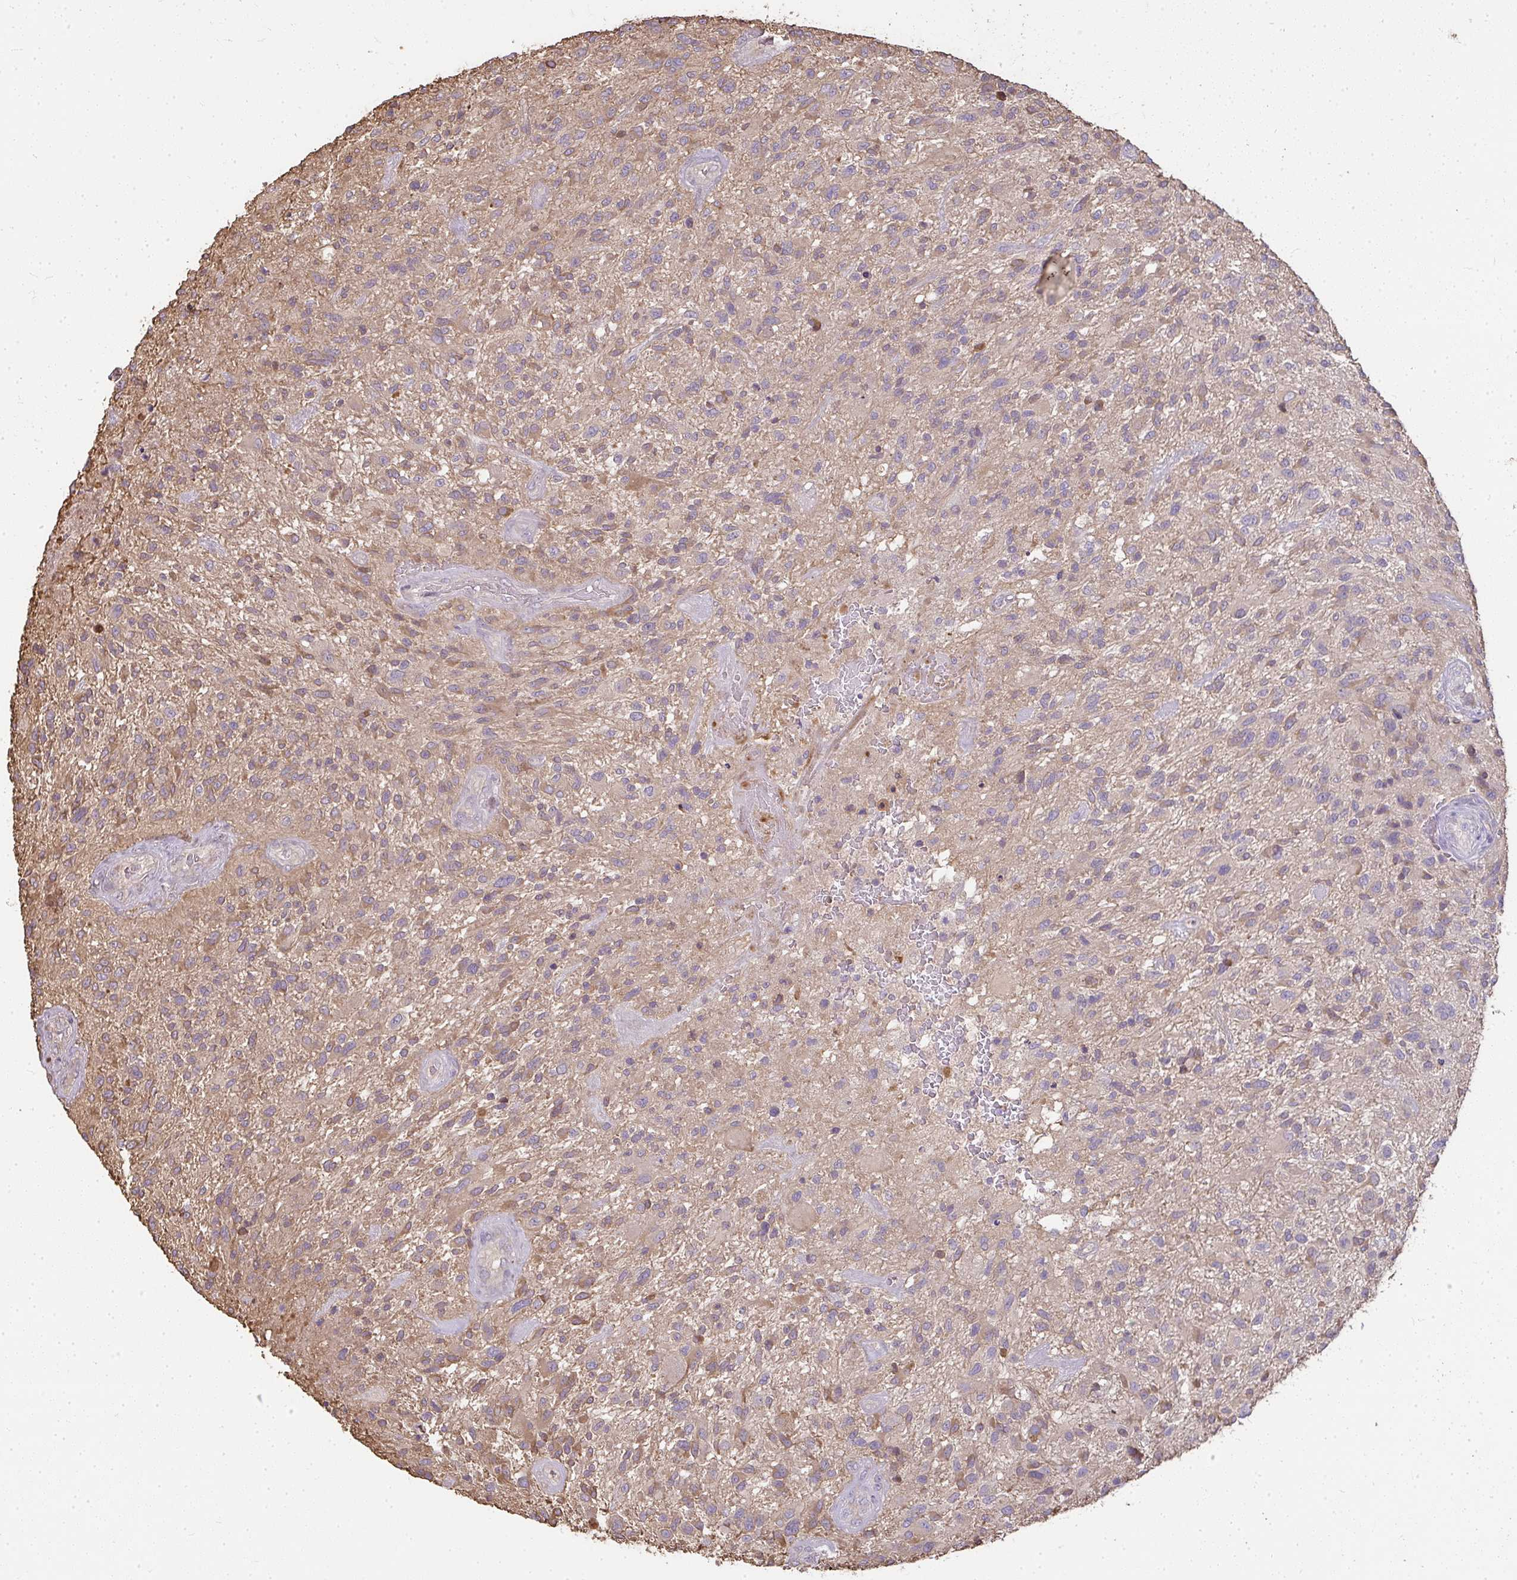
{"staining": {"intensity": "moderate", "quantity": "<25%", "location": "cytoplasmic/membranous"}, "tissue": "glioma", "cell_type": "Tumor cells", "image_type": "cancer", "snomed": [{"axis": "morphology", "description": "Glioma, malignant, High grade"}, {"axis": "topography", "description": "Brain"}], "caption": "Immunohistochemical staining of glioma exhibits low levels of moderate cytoplasmic/membranous protein expression in approximately <25% of tumor cells.", "gene": "BRINP3", "patient": {"sex": "male", "age": 47}}